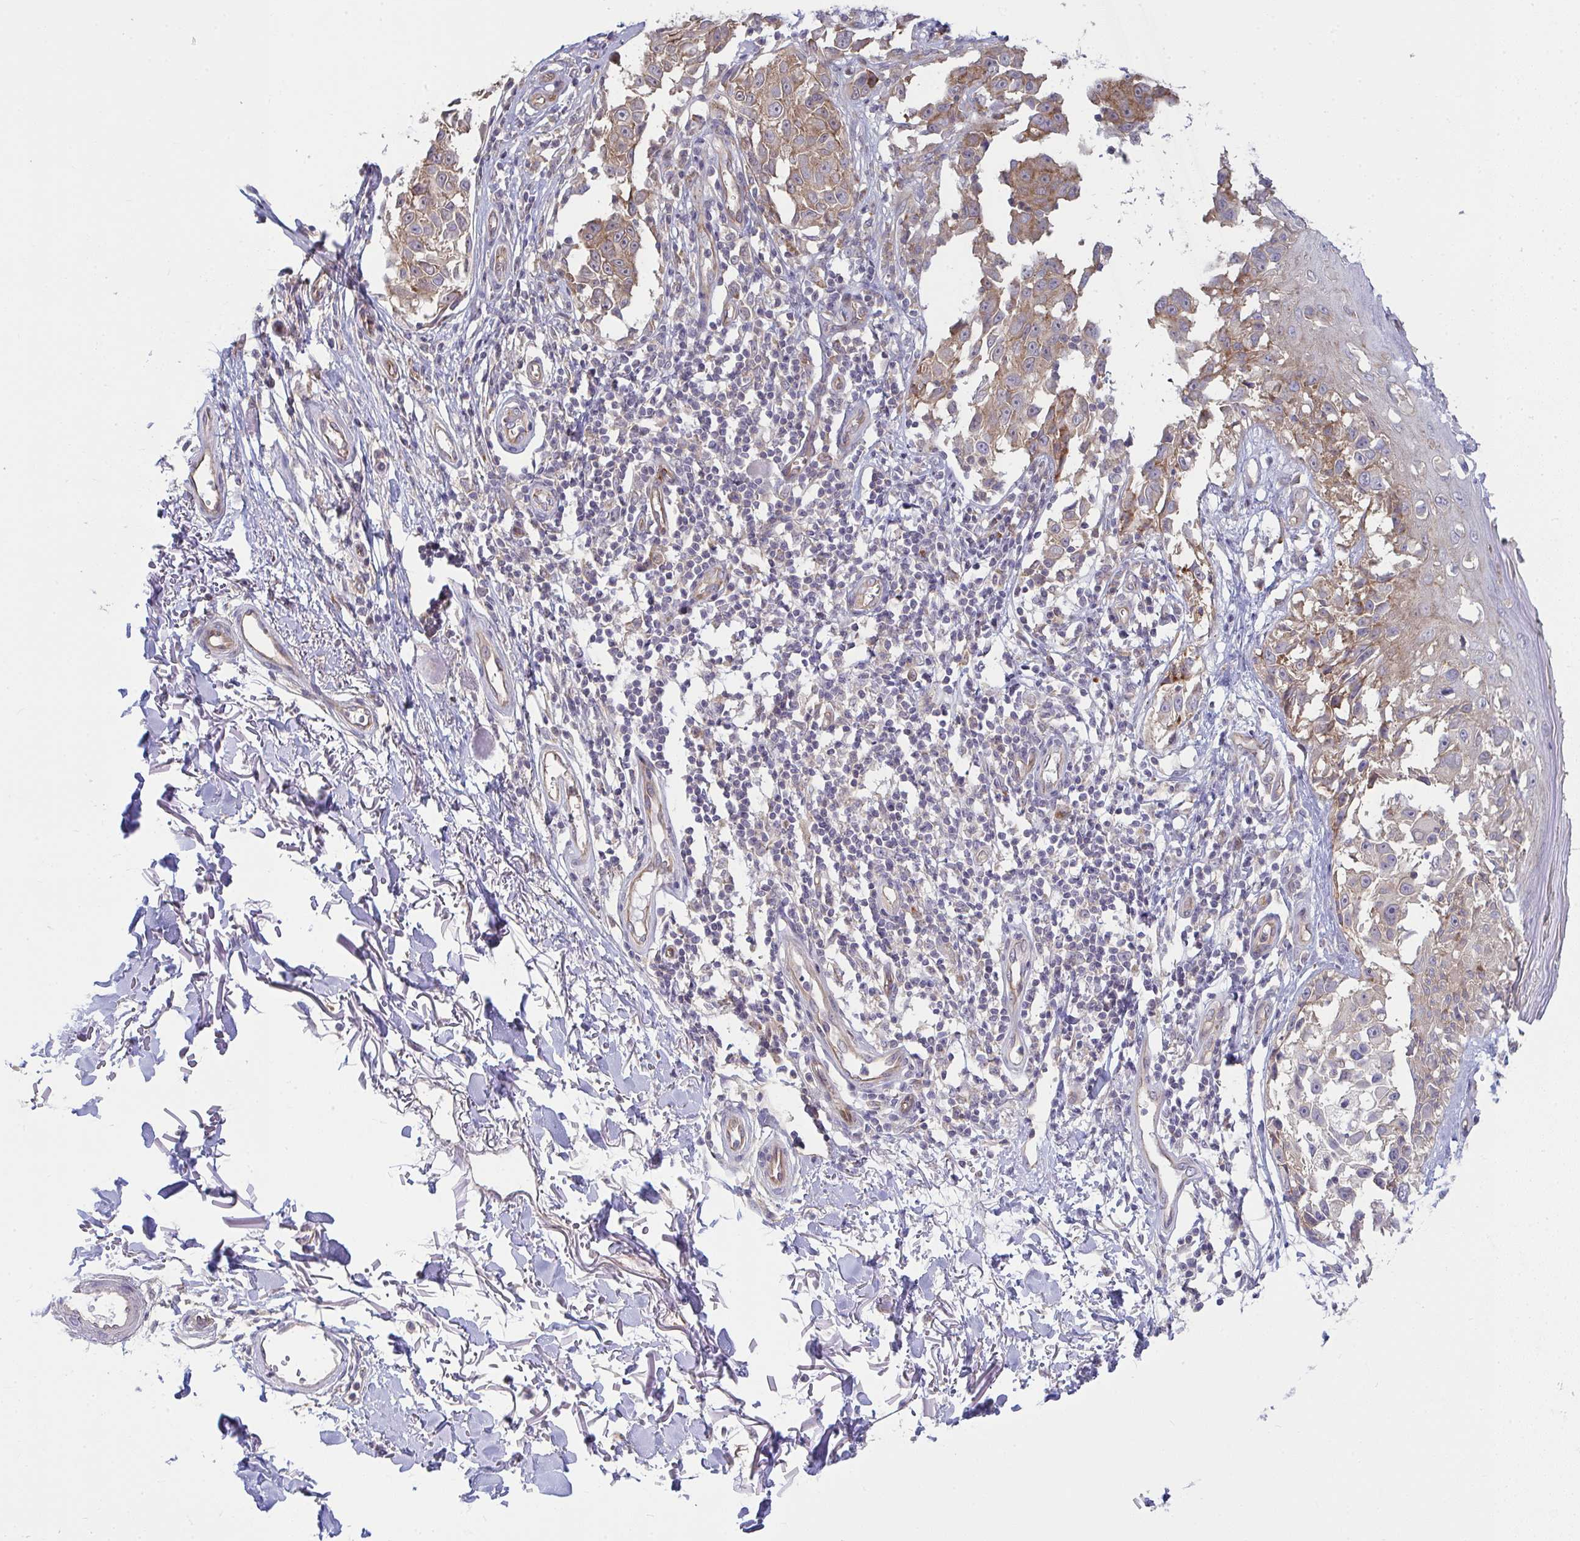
{"staining": {"intensity": "moderate", "quantity": ">75%", "location": "cytoplasmic/membranous"}, "tissue": "melanoma", "cell_type": "Tumor cells", "image_type": "cancer", "snomed": [{"axis": "morphology", "description": "Malignant melanoma, NOS"}, {"axis": "topography", "description": "Skin"}], "caption": "Malignant melanoma was stained to show a protein in brown. There is medium levels of moderate cytoplasmic/membranous expression in about >75% of tumor cells.", "gene": "CASP9", "patient": {"sex": "male", "age": 73}}